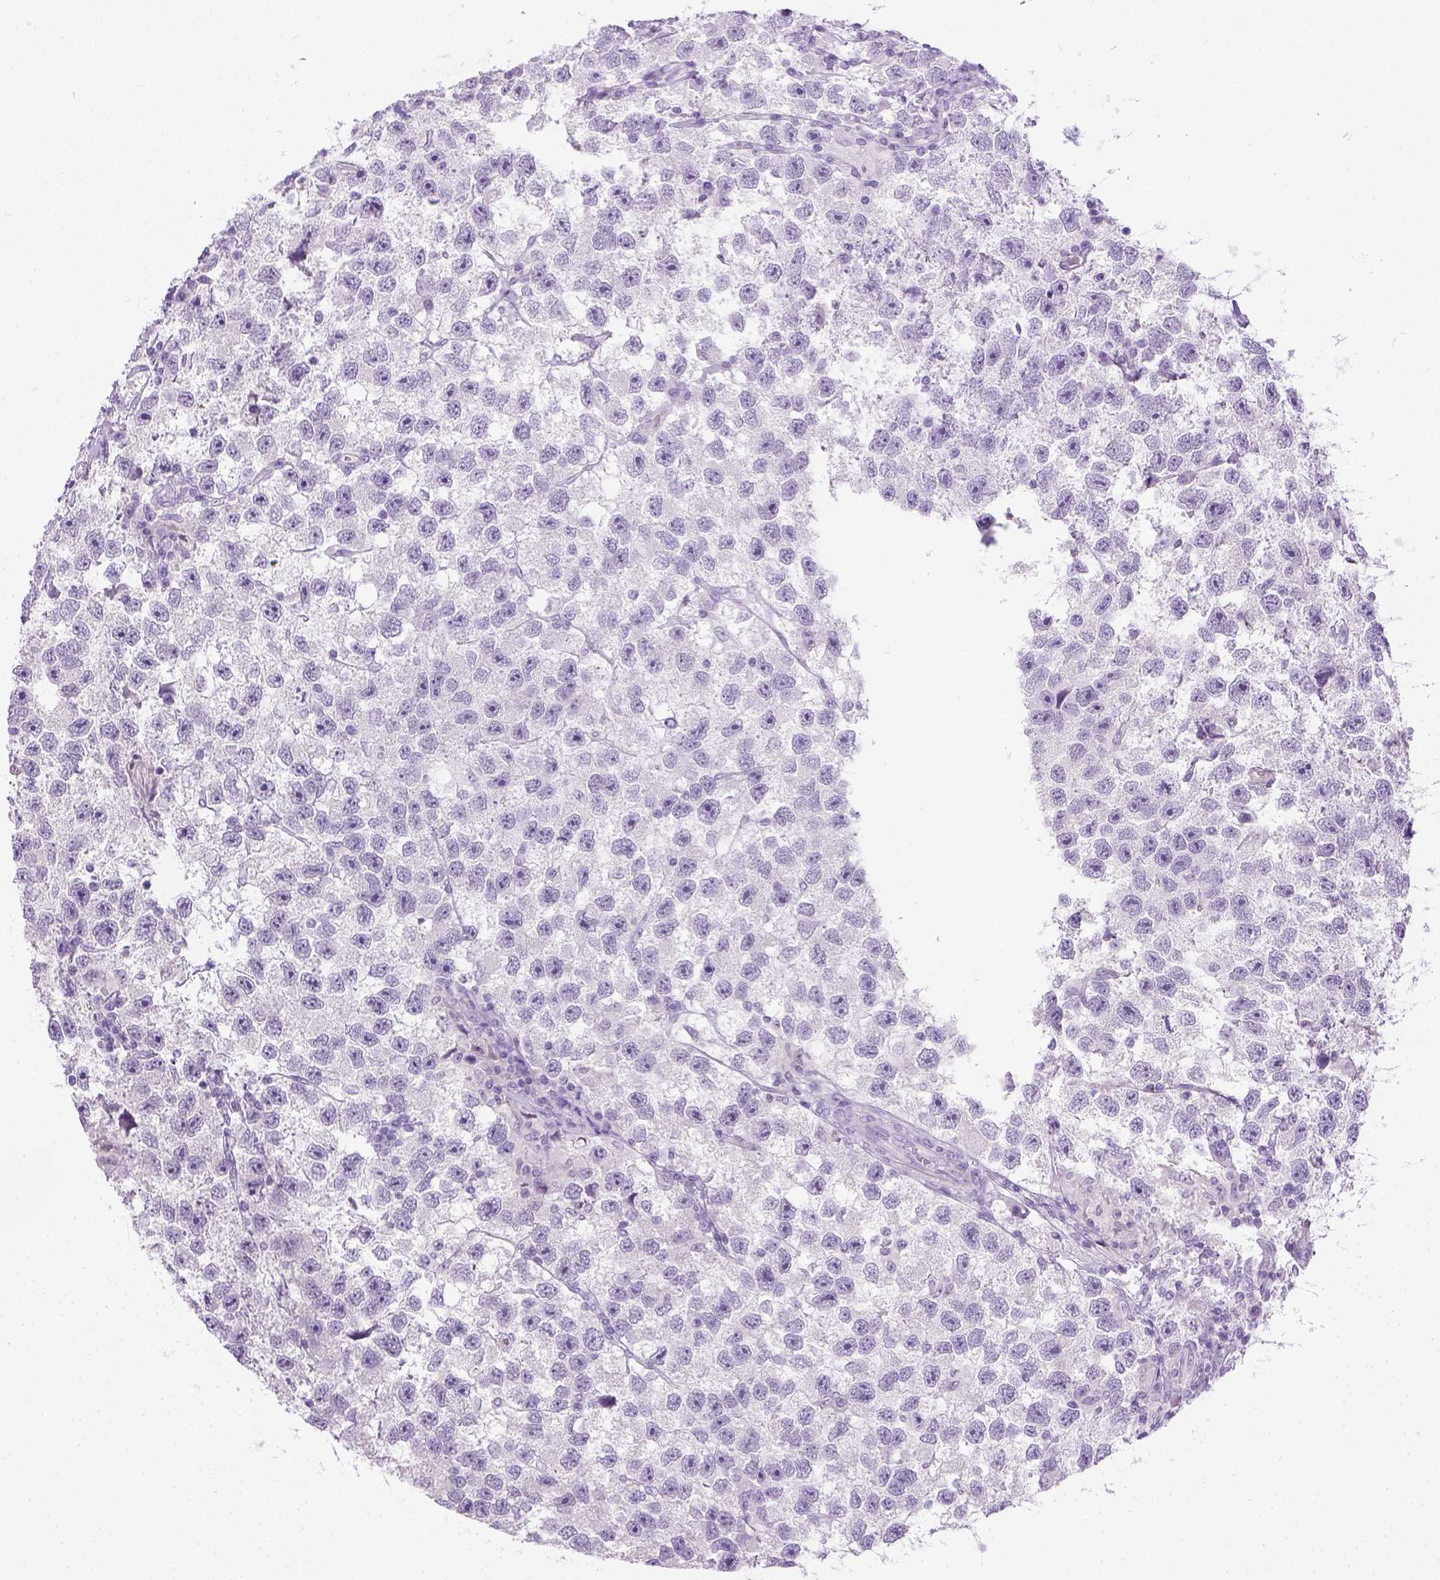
{"staining": {"intensity": "negative", "quantity": "none", "location": "none"}, "tissue": "testis cancer", "cell_type": "Tumor cells", "image_type": "cancer", "snomed": [{"axis": "morphology", "description": "Seminoma, NOS"}, {"axis": "topography", "description": "Testis"}], "caption": "Tumor cells are negative for brown protein staining in testis cancer (seminoma).", "gene": "LGSN", "patient": {"sex": "male", "age": 26}}